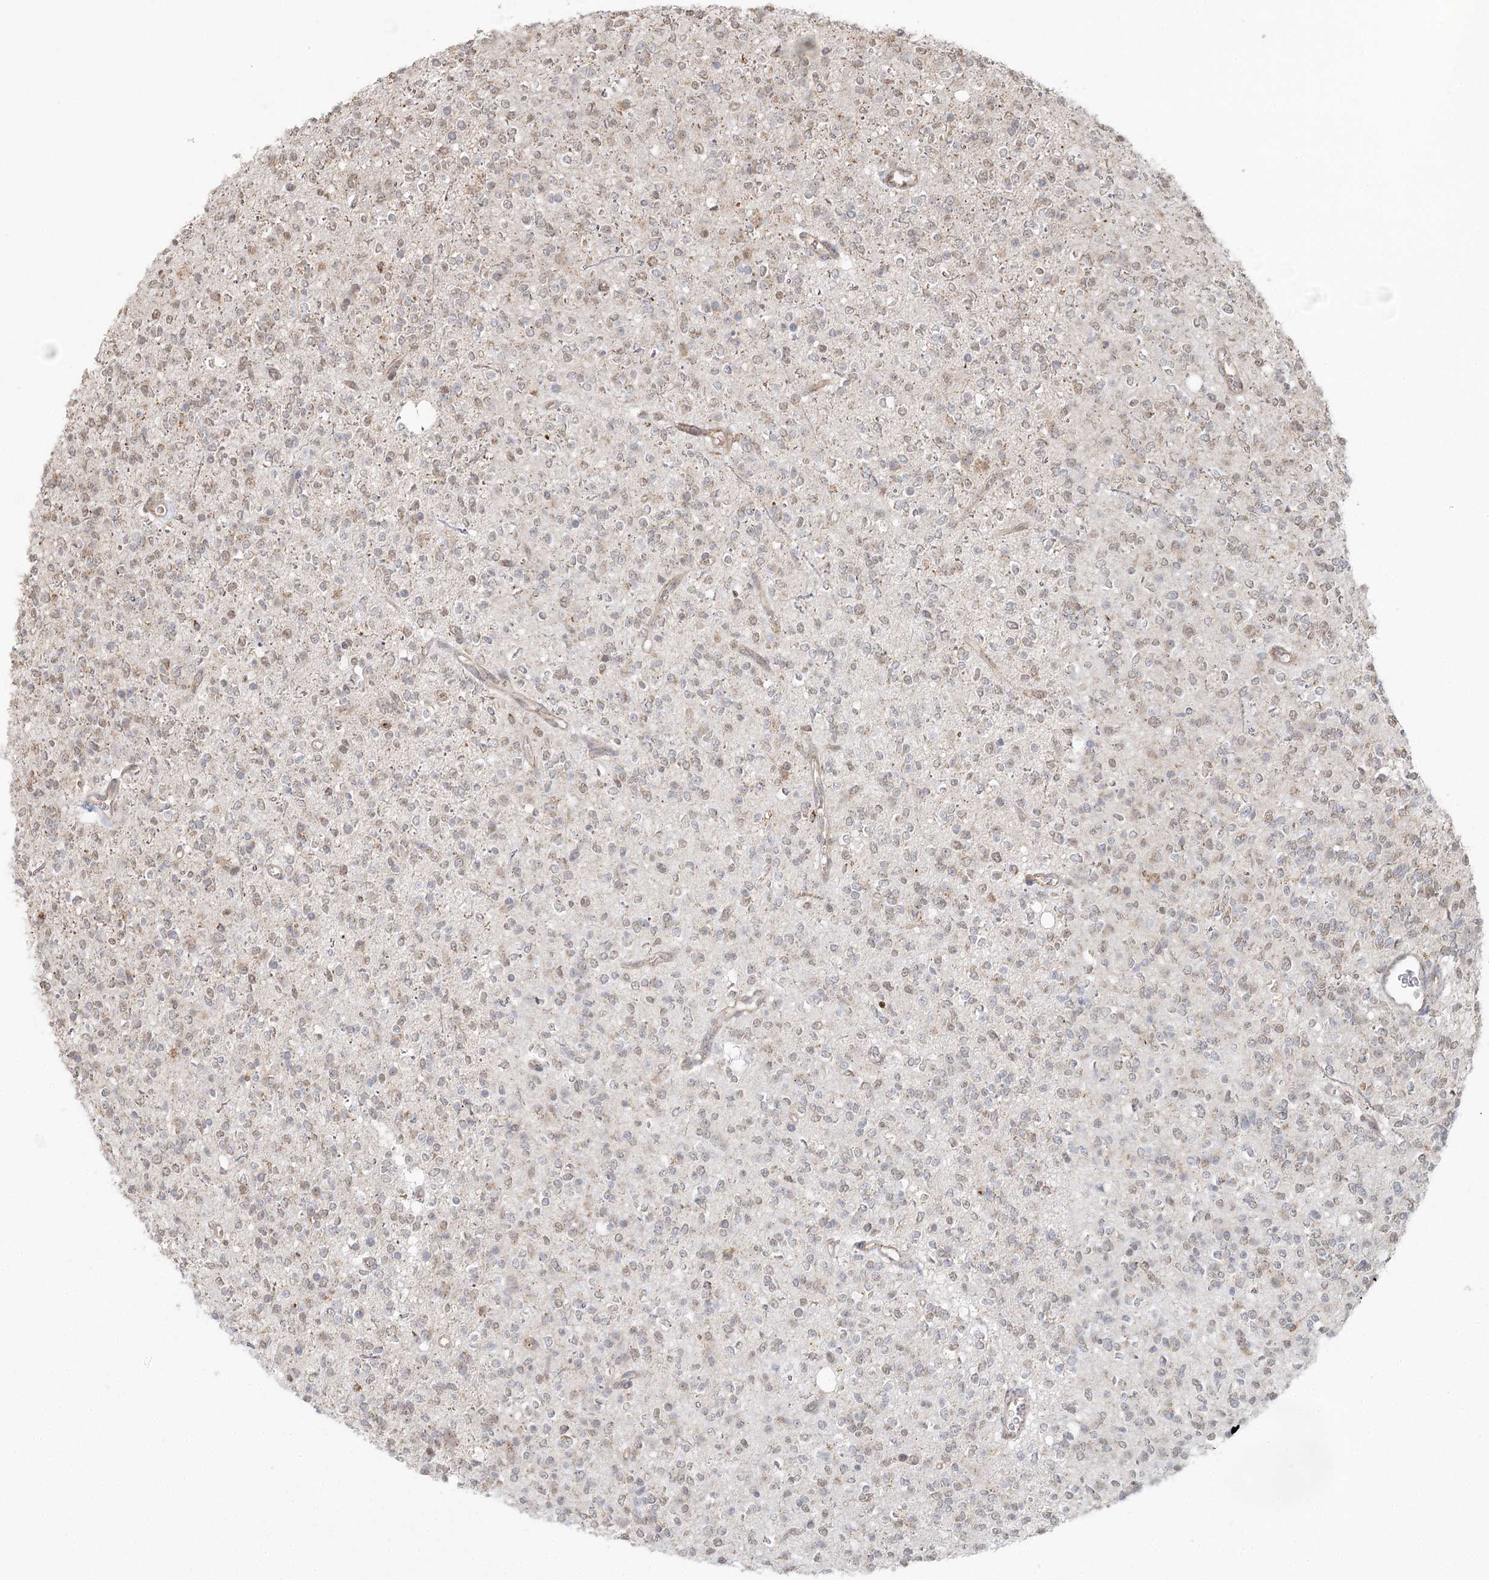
{"staining": {"intensity": "weak", "quantity": "<25%", "location": "nuclear"}, "tissue": "glioma", "cell_type": "Tumor cells", "image_type": "cancer", "snomed": [{"axis": "morphology", "description": "Glioma, malignant, High grade"}, {"axis": "topography", "description": "Brain"}], "caption": "There is no significant positivity in tumor cells of glioma. The staining was performed using DAB (3,3'-diaminobenzidine) to visualize the protein expression in brown, while the nuclei were stained in blue with hematoxylin (Magnification: 20x).", "gene": "LACTB", "patient": {"sex": "male", "age": 34}}